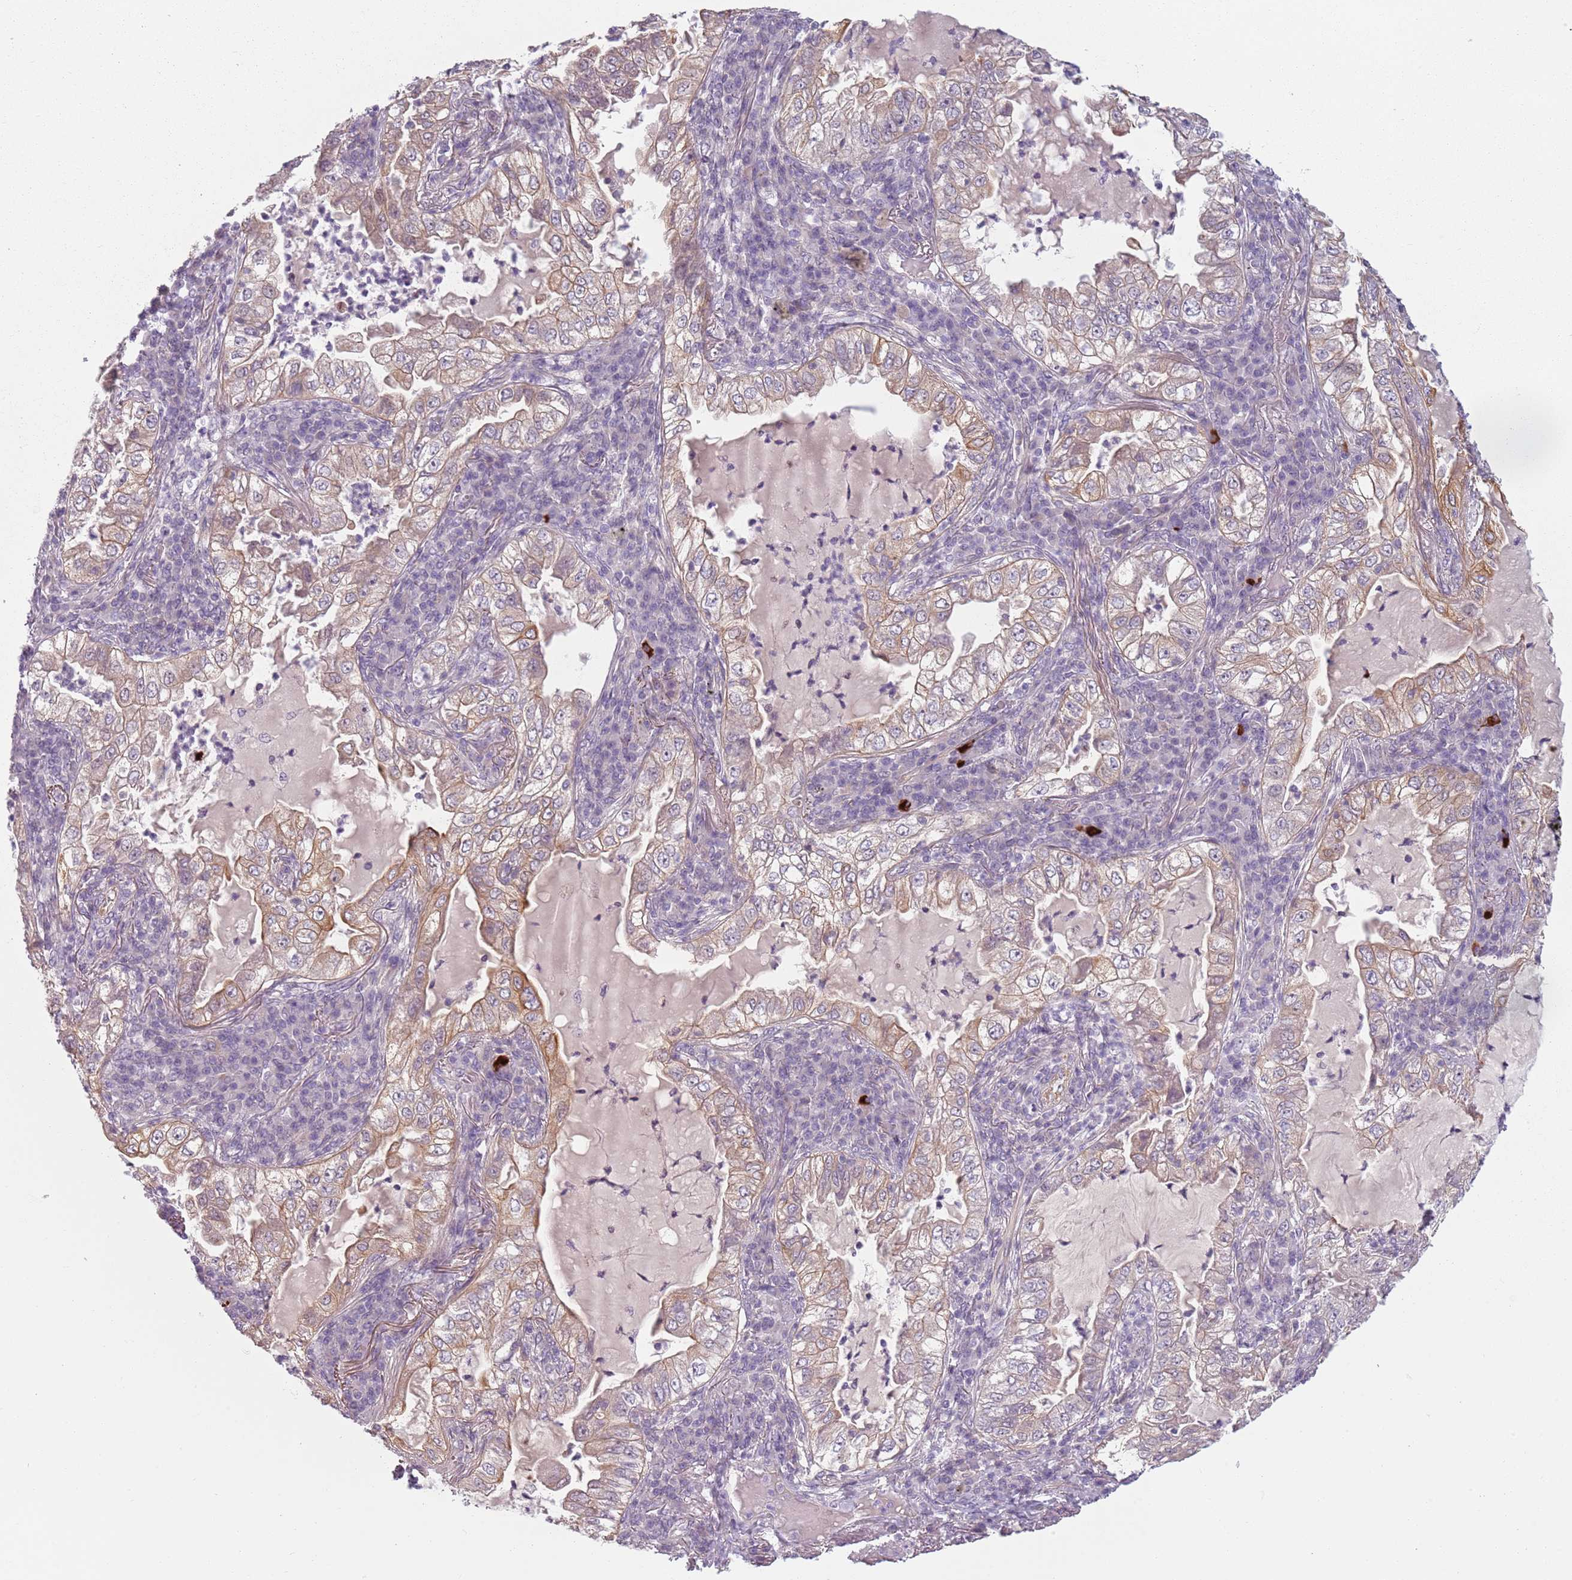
{"staining": {"intensity": "weak", "quantity": "25%-75%", "location": "cytoplasmic/membranous"}, "tissue": "lung cancer", "cell_type": "Tumor cells", "image_type": "cancer", "snomed": [{"axis": "morphology", "description": "Adenocarcinoma, NOS"}, {"axis": "topography", "description": "Lung"}], "caption": "Immunohistochemistry histopathology image of human lung cancer (adenocarcinoma) stained for a protein (brown), which demonstrates low levels of weak cytoplasmic/membranous staining in approximately 25%-75% of tumor cells.", "gene": "TLCD2", "patient": {"sex": "female", "age": 73}}